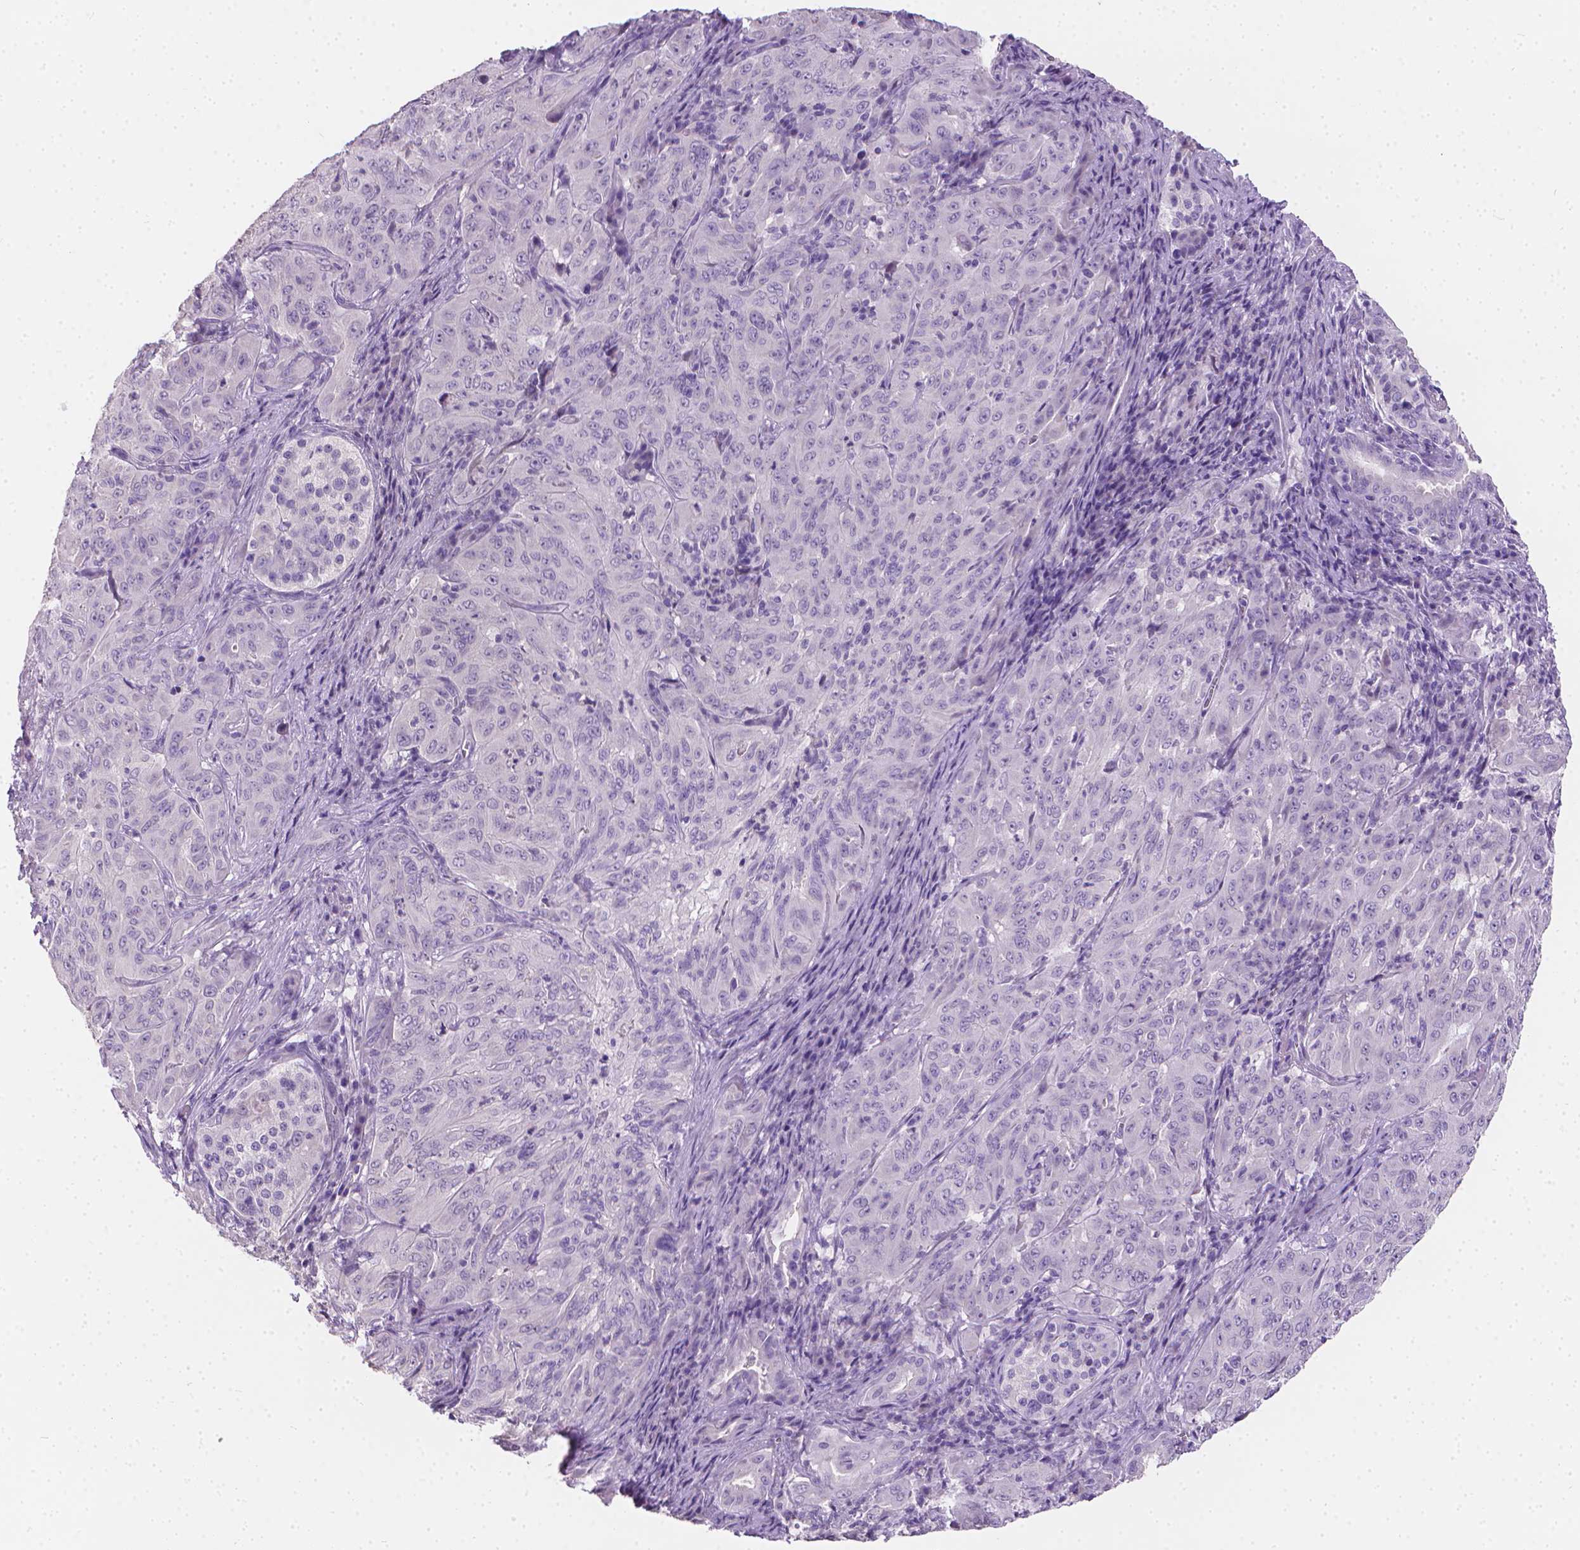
{"staining": {"intensity": "negative", "quantity": "none", "location": "none"}, "tissue": "pancreatic cancer", "cell_type": "Tumor cells", "image_type": "cancer", "snomed": [{"axis": "morphology", "description": "Adenocarcinoma, NOS"}, {"axis": "topography", "description": "Pancreas"}], "caption": "This micrograph is of pancreatic cancer stained with IHC to label a protein in brown with the nuclei are counter-stained blue. There is no expression in tumor cells. (IHC, brightfield microscopy, high magnification).", "gene": "TNNI2", "patient": {"sex": "male", "age": 63}}